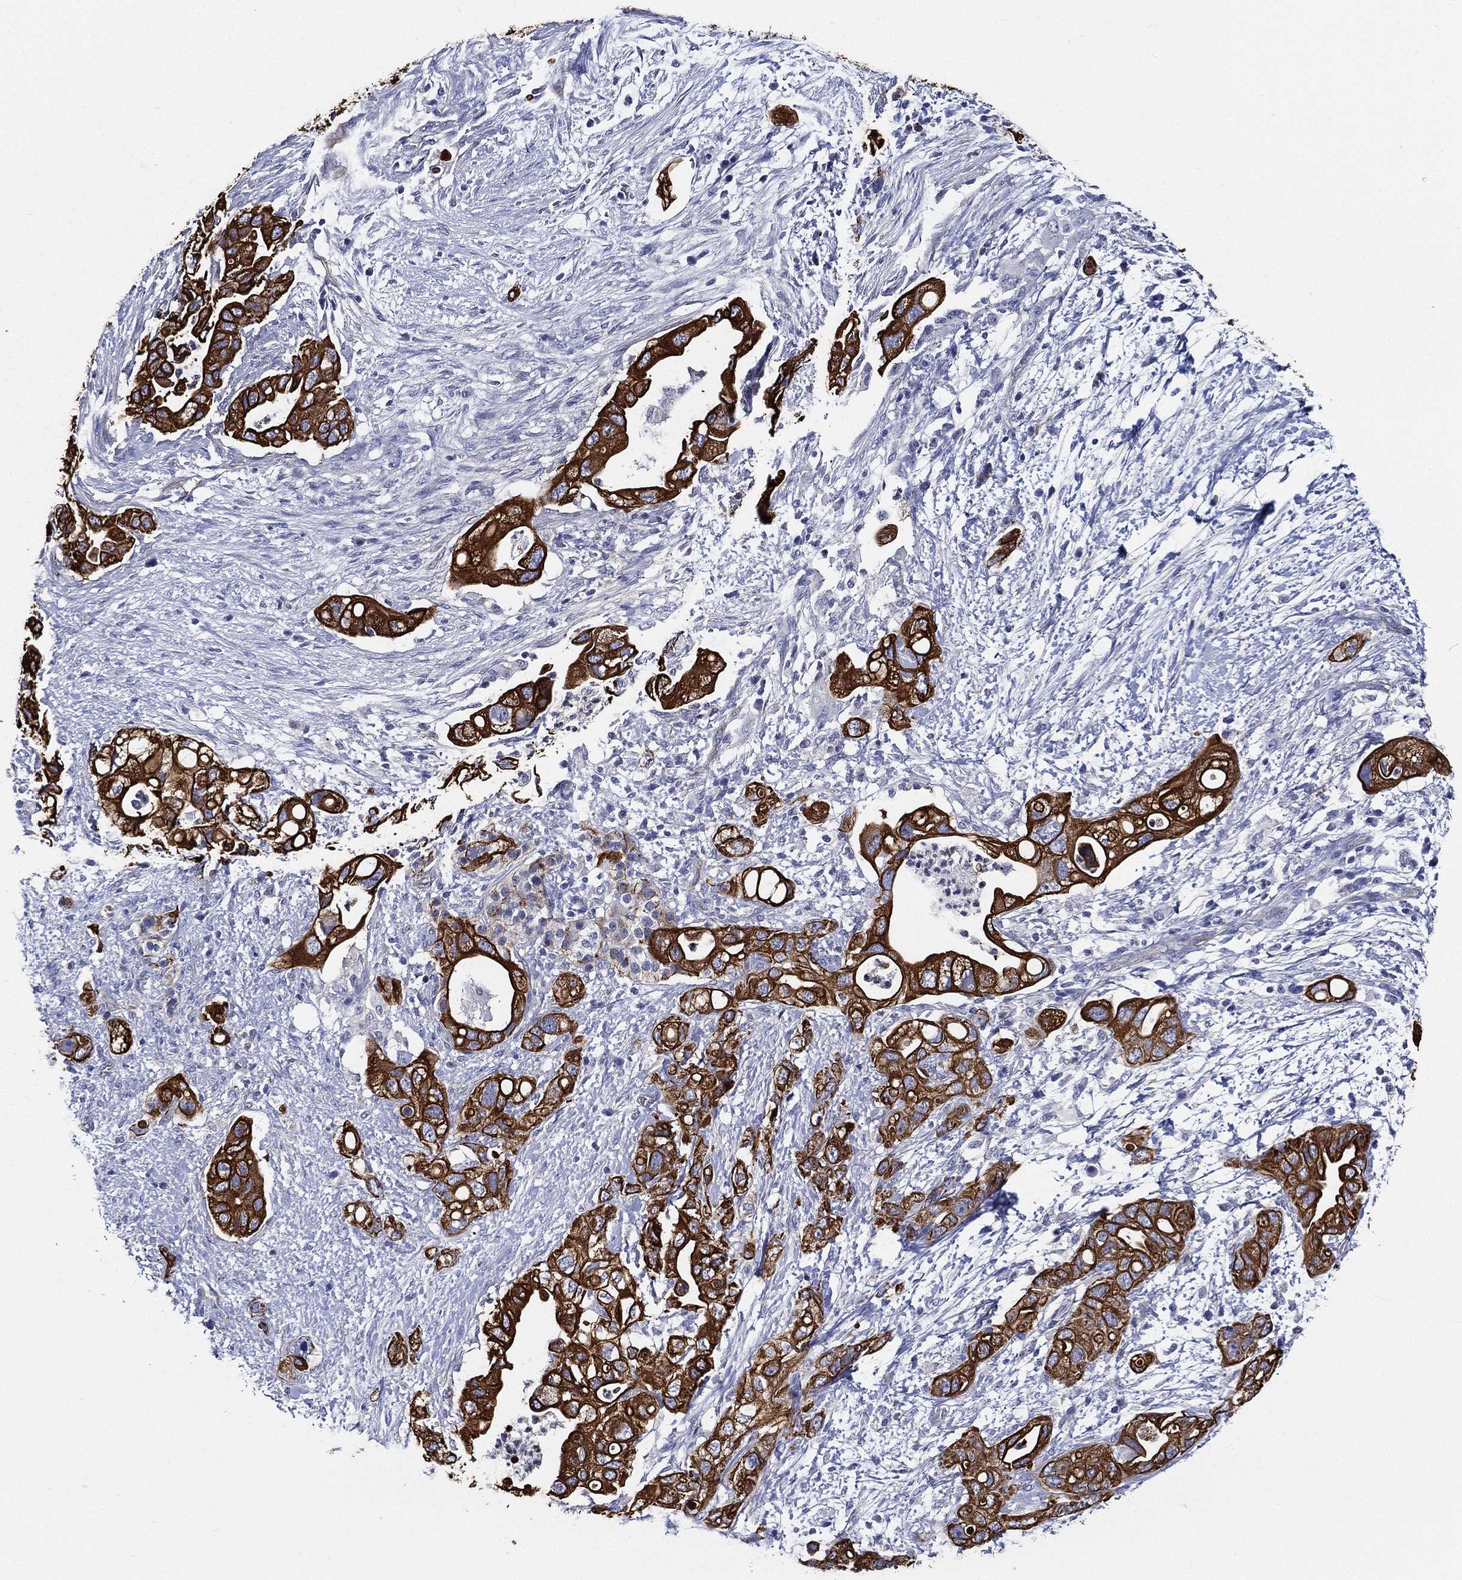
{"staining": {"intensity": "strong", "quantity": ">75%", "location": "cytoplasmic/membranous"}, "tissue": "pancreatic cancer", "cell_type": "Tumor cells", "image_type": "cancer", "snomed": [{"axis": "morphology", "description": "Adenocarcinoma, NOS"}, {"axis": "topography", "description": "Pancreas"}], "caption": "This photomicrograph shows pancreatic cancer (adenocarcinoma) stained with immunohistochemistry to label a protein in brown. The cytoplasmic/membranous of tumor cells show strong positivity for the protein. Nuclei are counter-stained blue.", "gene": "NEDD9", "patient": {"sex": "female", "age": 72}}